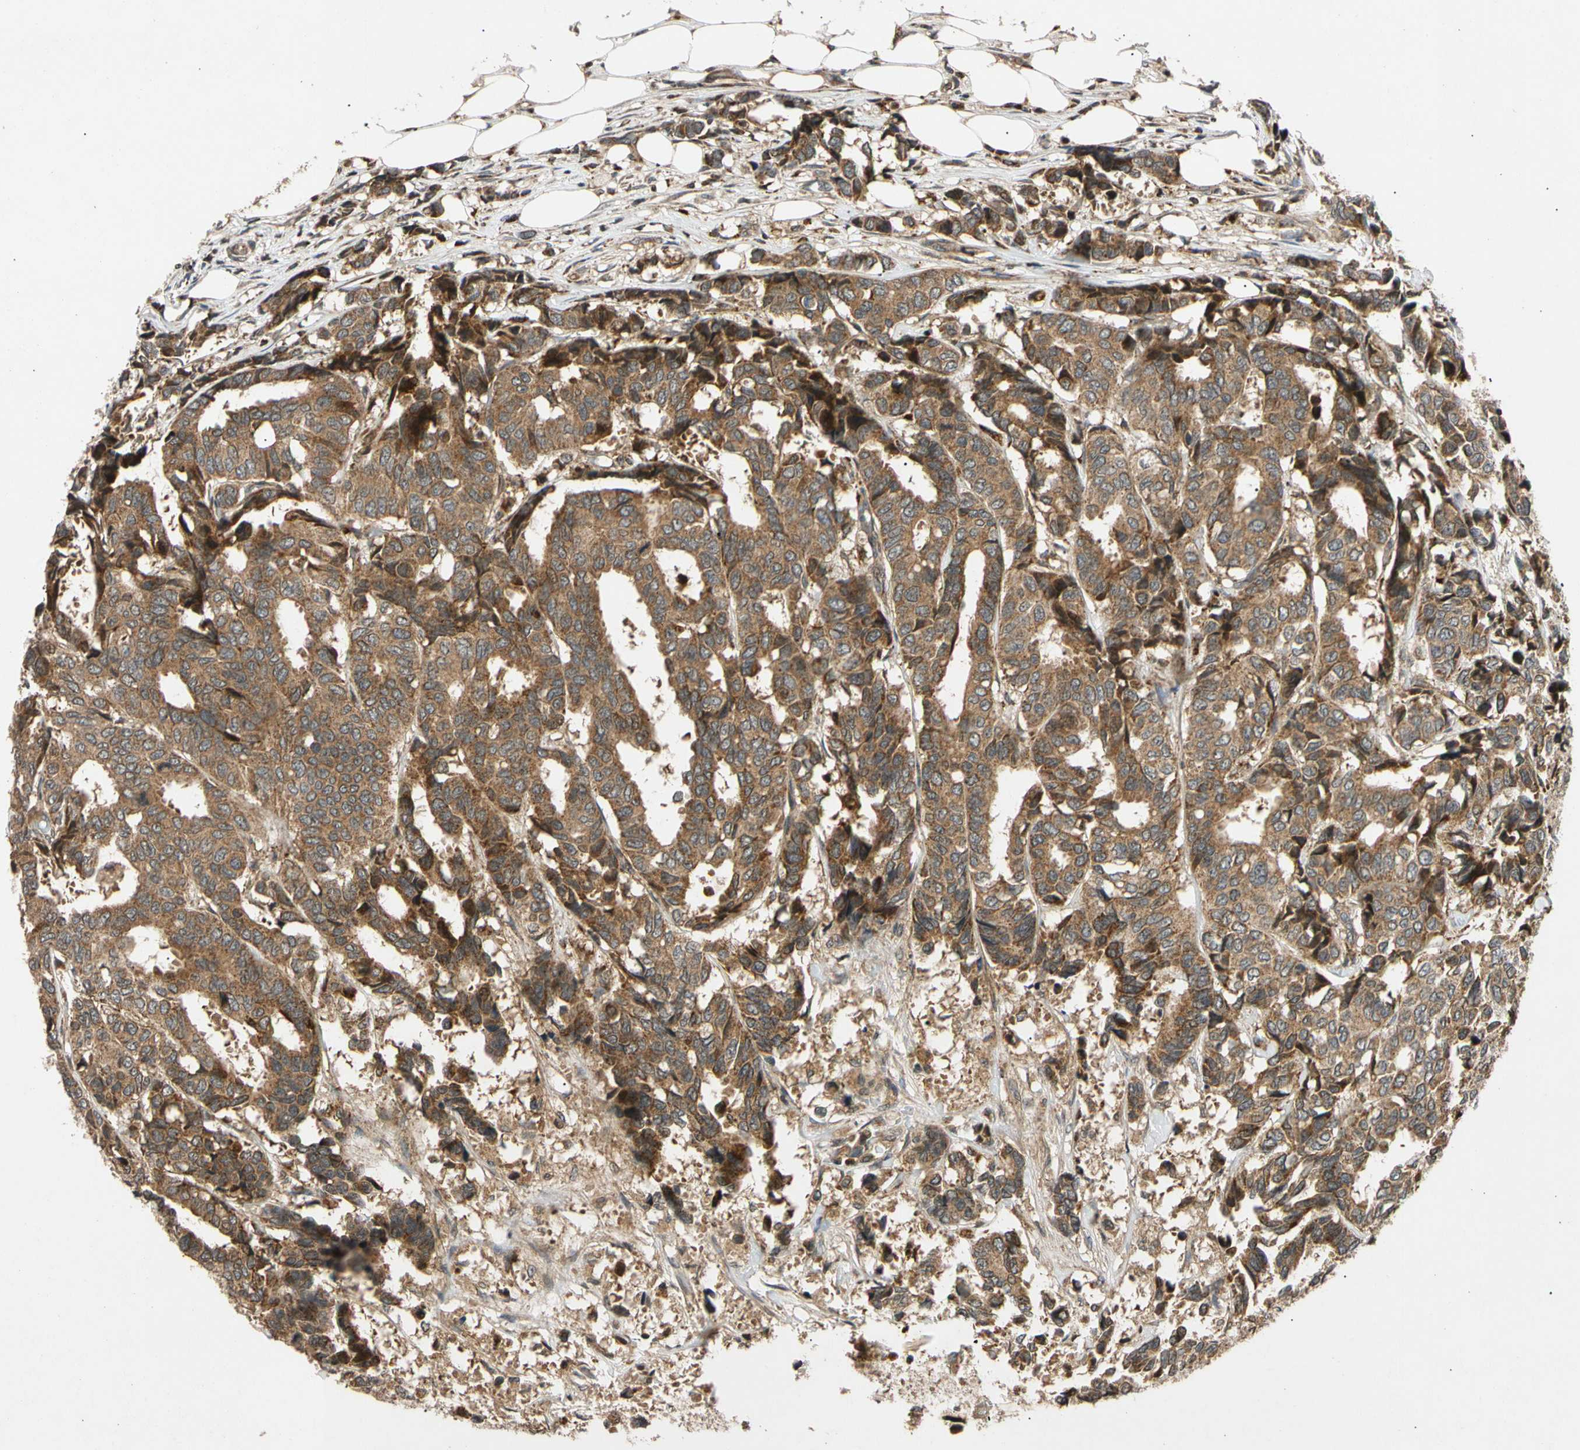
{"staining": {"intensity": "moderate", "quantity": ">75%", "location": "cytoplasmic/membranous"}, "tissue": "breast cancer", "cell_type": "Tumor cells", "image_type": "cancer", "snomed": [{"axis": "morphology", "description": "Duct carcinoma"}, {"axis": "topography", "description": "Breast"}], "caption": "Protein staining shows moderate cytoplasmic/membranous positivity in about >75% of tumor cells in breast intraductal carcinoma. The protein is stained brown, and the nuclei are stained in blue (DAB IHC with brightfield microscopy, high magnification).", "gene": "MRPS22", "patient": {"sex": "female", "age": 87}}